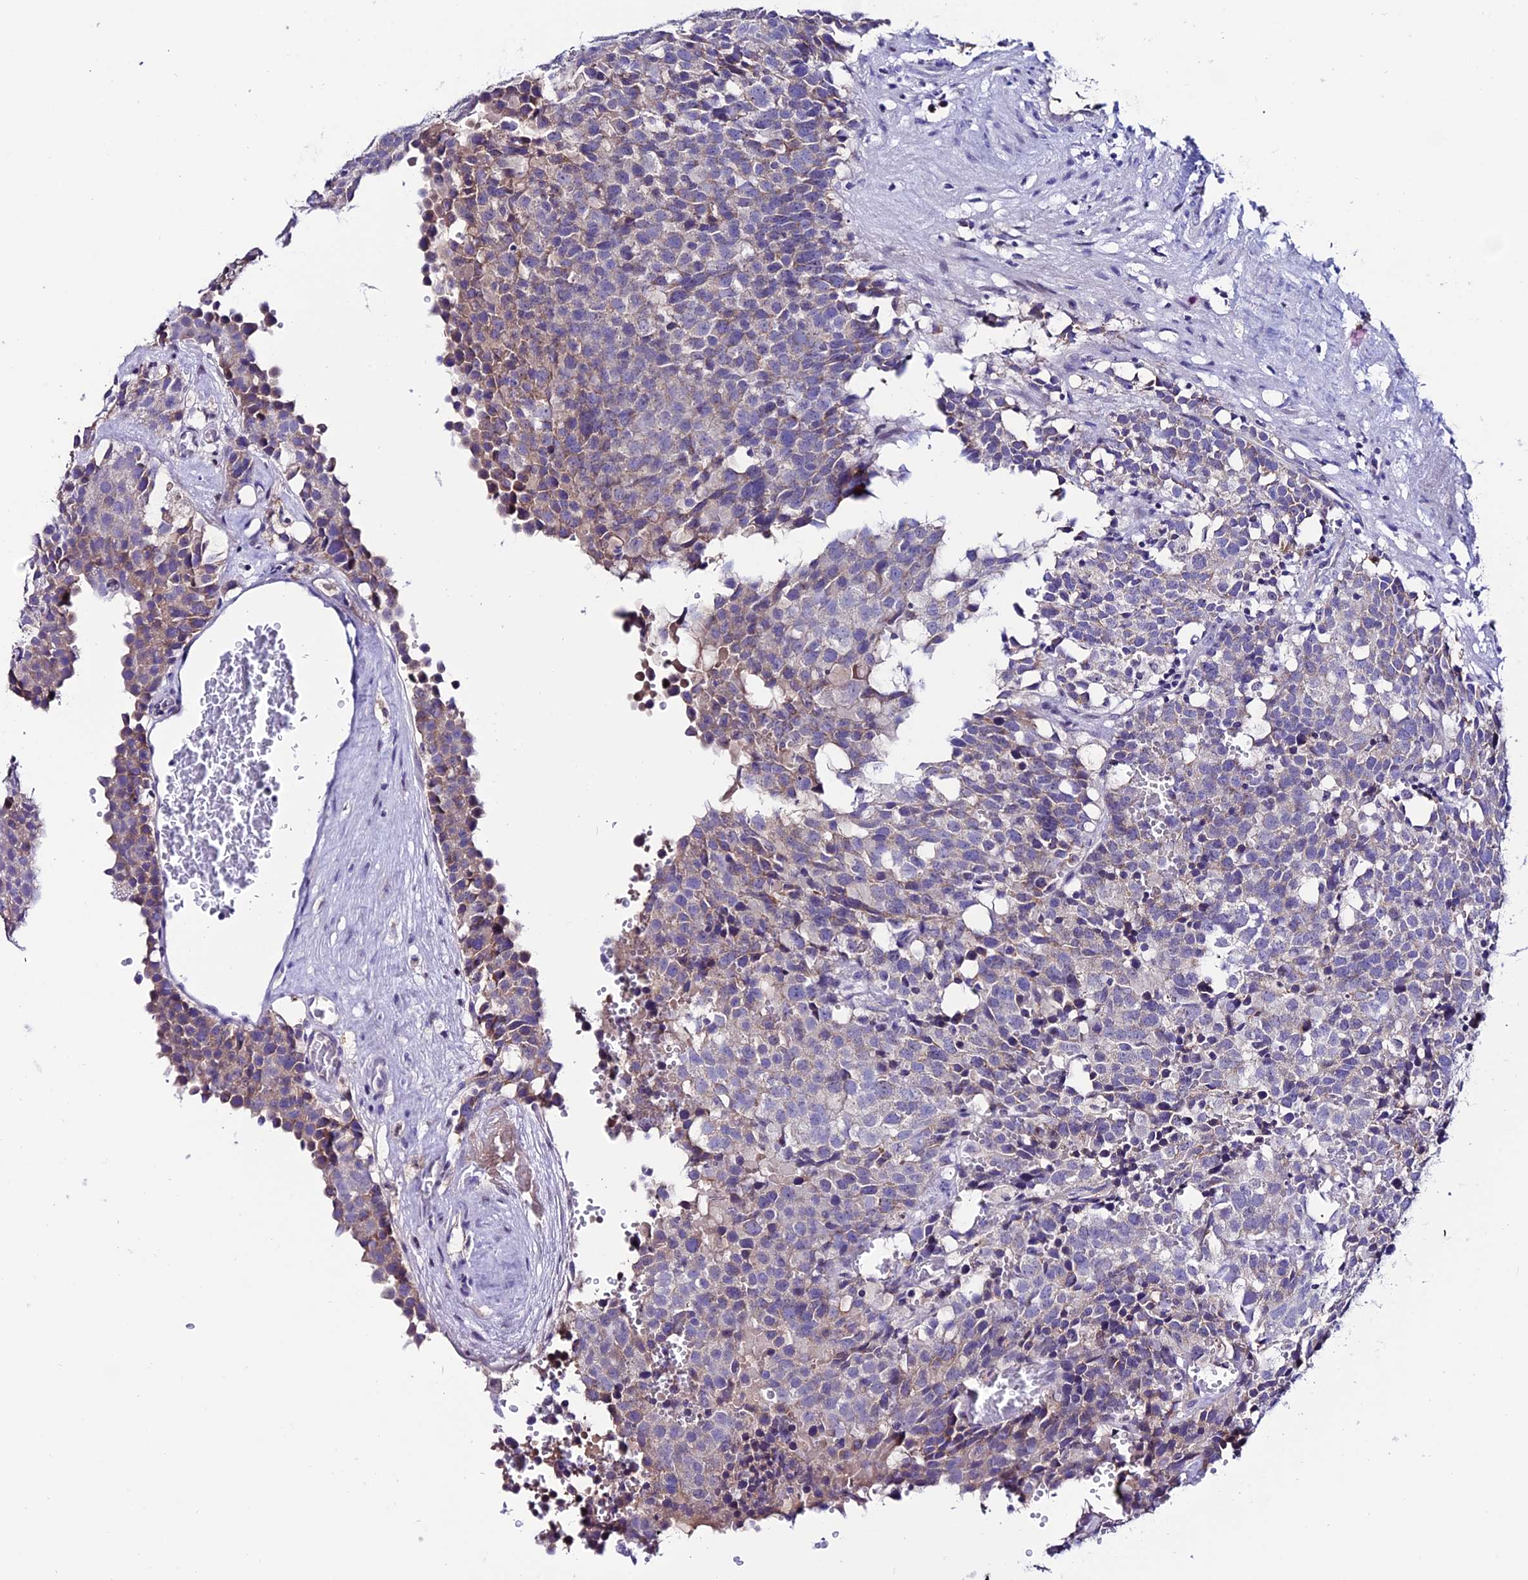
{"staining": {"intensity": "weak", "quantity": "25%-75%", "location": "cytoplasmic/membranous"}, "tissue": "testis cancer", "cell_type": "Tumor cells", "image_type": "cancer", "snomed": [{"axis": "morphology", "description": "Seminoma, NOS"}, {"axis": "topography", "description": "Testis"}], "caption": "Protein staining of seminoma (testis) tissue reveals weak cytoplasmic/membranous staining in approximately 25%-75% of tumor cells.", "gene": "SLC10A1", "patient": {"sex": "male", "age": 71}}